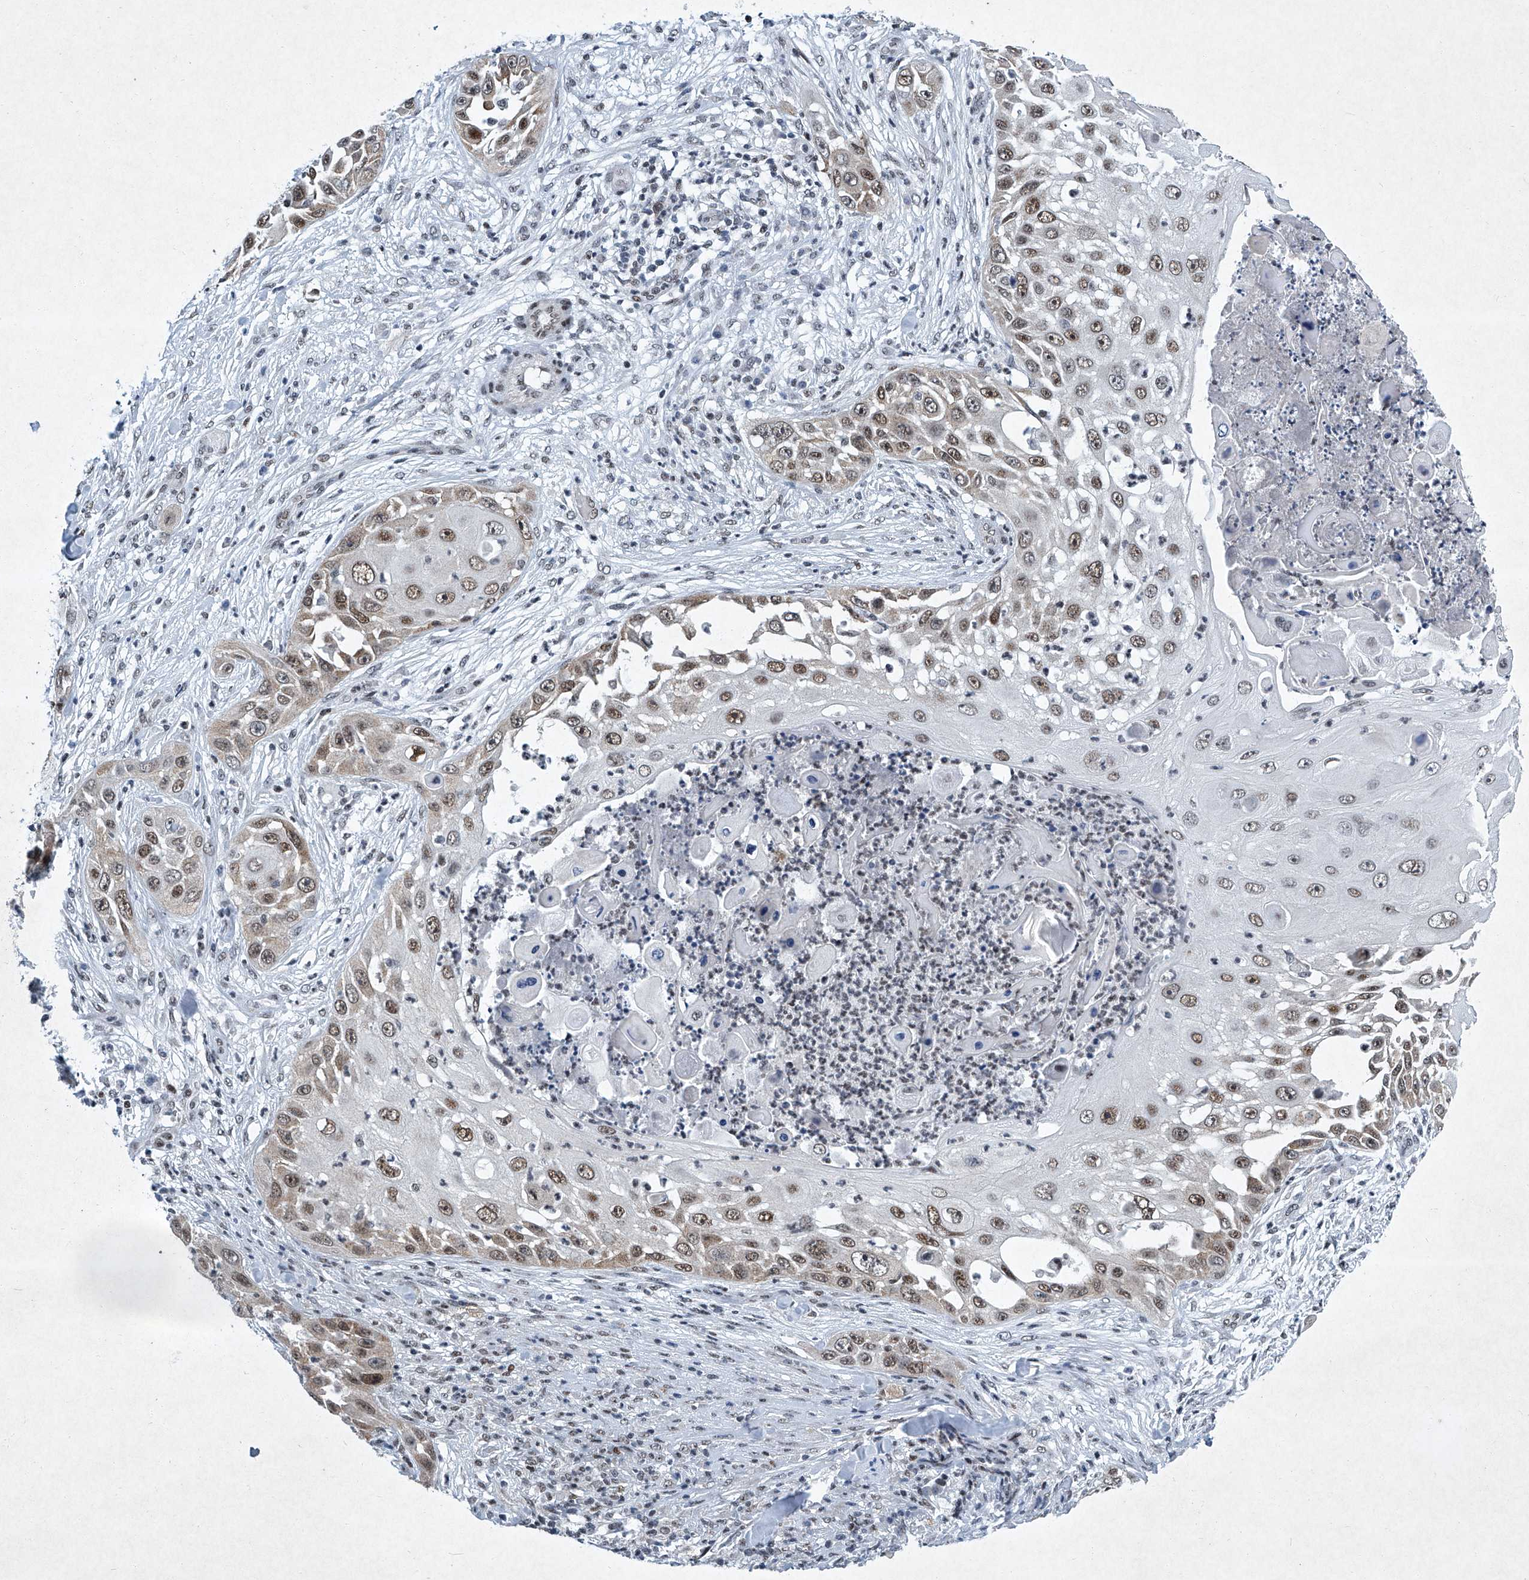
{"staining": {"intensity": "moderate", "quantity": ">75%", "location": "nuclear"}, "tissue": "skin cancer", "cell_type": "Tumor cells", "image_type": "cancer", "snomed": [{"axis": "morphology", "description": "Squamous cell carcinoma, NOS"}, {"axis": "topography", "description": "Skin"}], "caption": "Tumor cells show medium levels of moderate nuclear positivity in about >75% of cells in human skin cancer.", "gene": "TFDP1", "patient": {"sex": "female", "age": 44}}